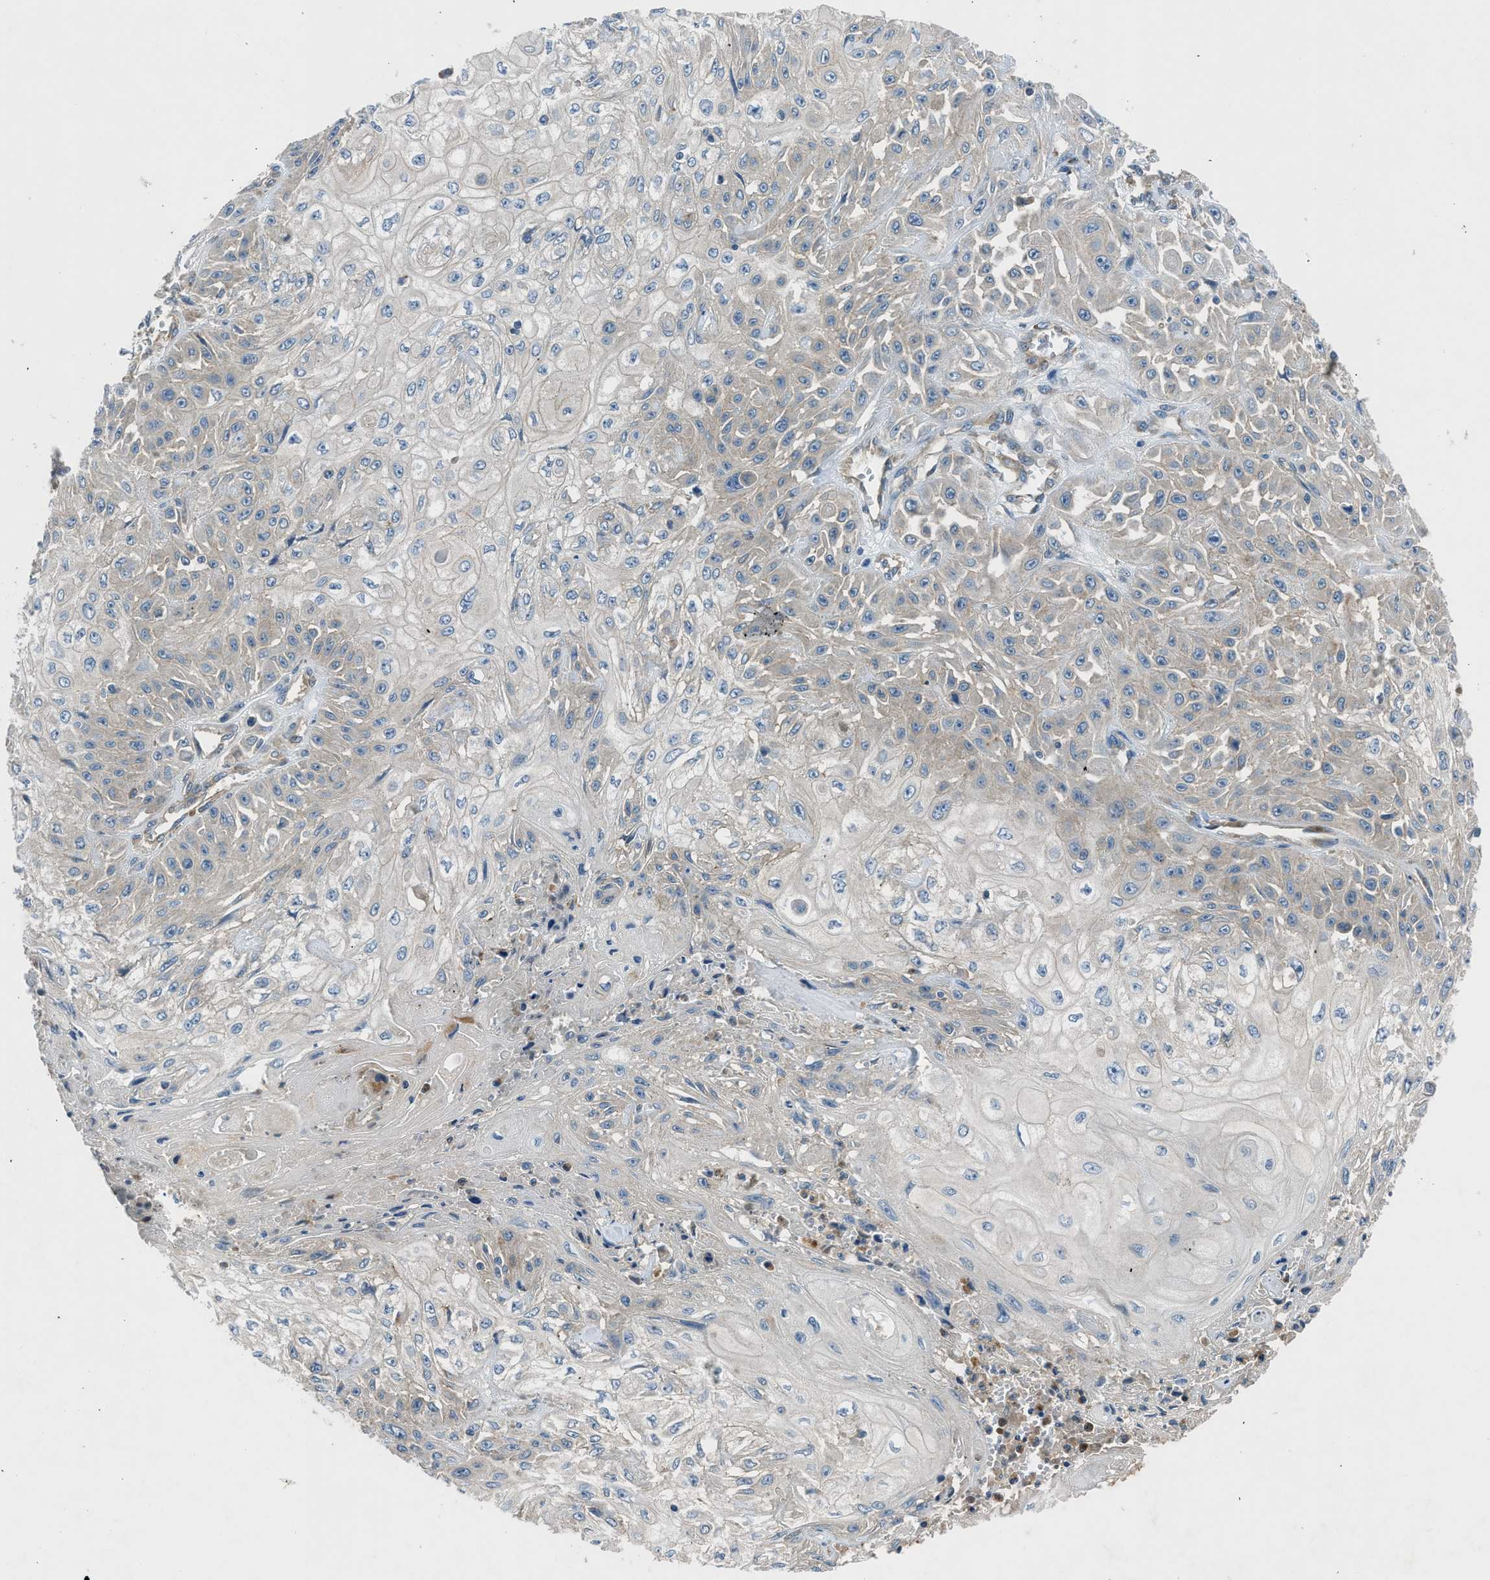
{"staining": {"intensity": "negative", "quantity": "none", "location": "none"}, "tissue": "skin cancer", "cell_type": "Tumor cells", "image_type": "cancer", "snomed": [{"axis": "morphology", "description": "Squamous cell carcinoma, NOS"}, {"axis": "morphology", "description": "Squamous cell carcinoma, metastatic, NOS"}, {"axis": "topography", "description": "Skin"}, {"axis": "topography", "description": "Lymph node"}], "caption": "DAB (3,3'-diaminobenzidine) immunohistochemical staining of human skin squamous cell carcinoma displays no significant positivity in tumor cells.", "gene": "BMP1", "patient": {"sex": "male", "age": 75}}